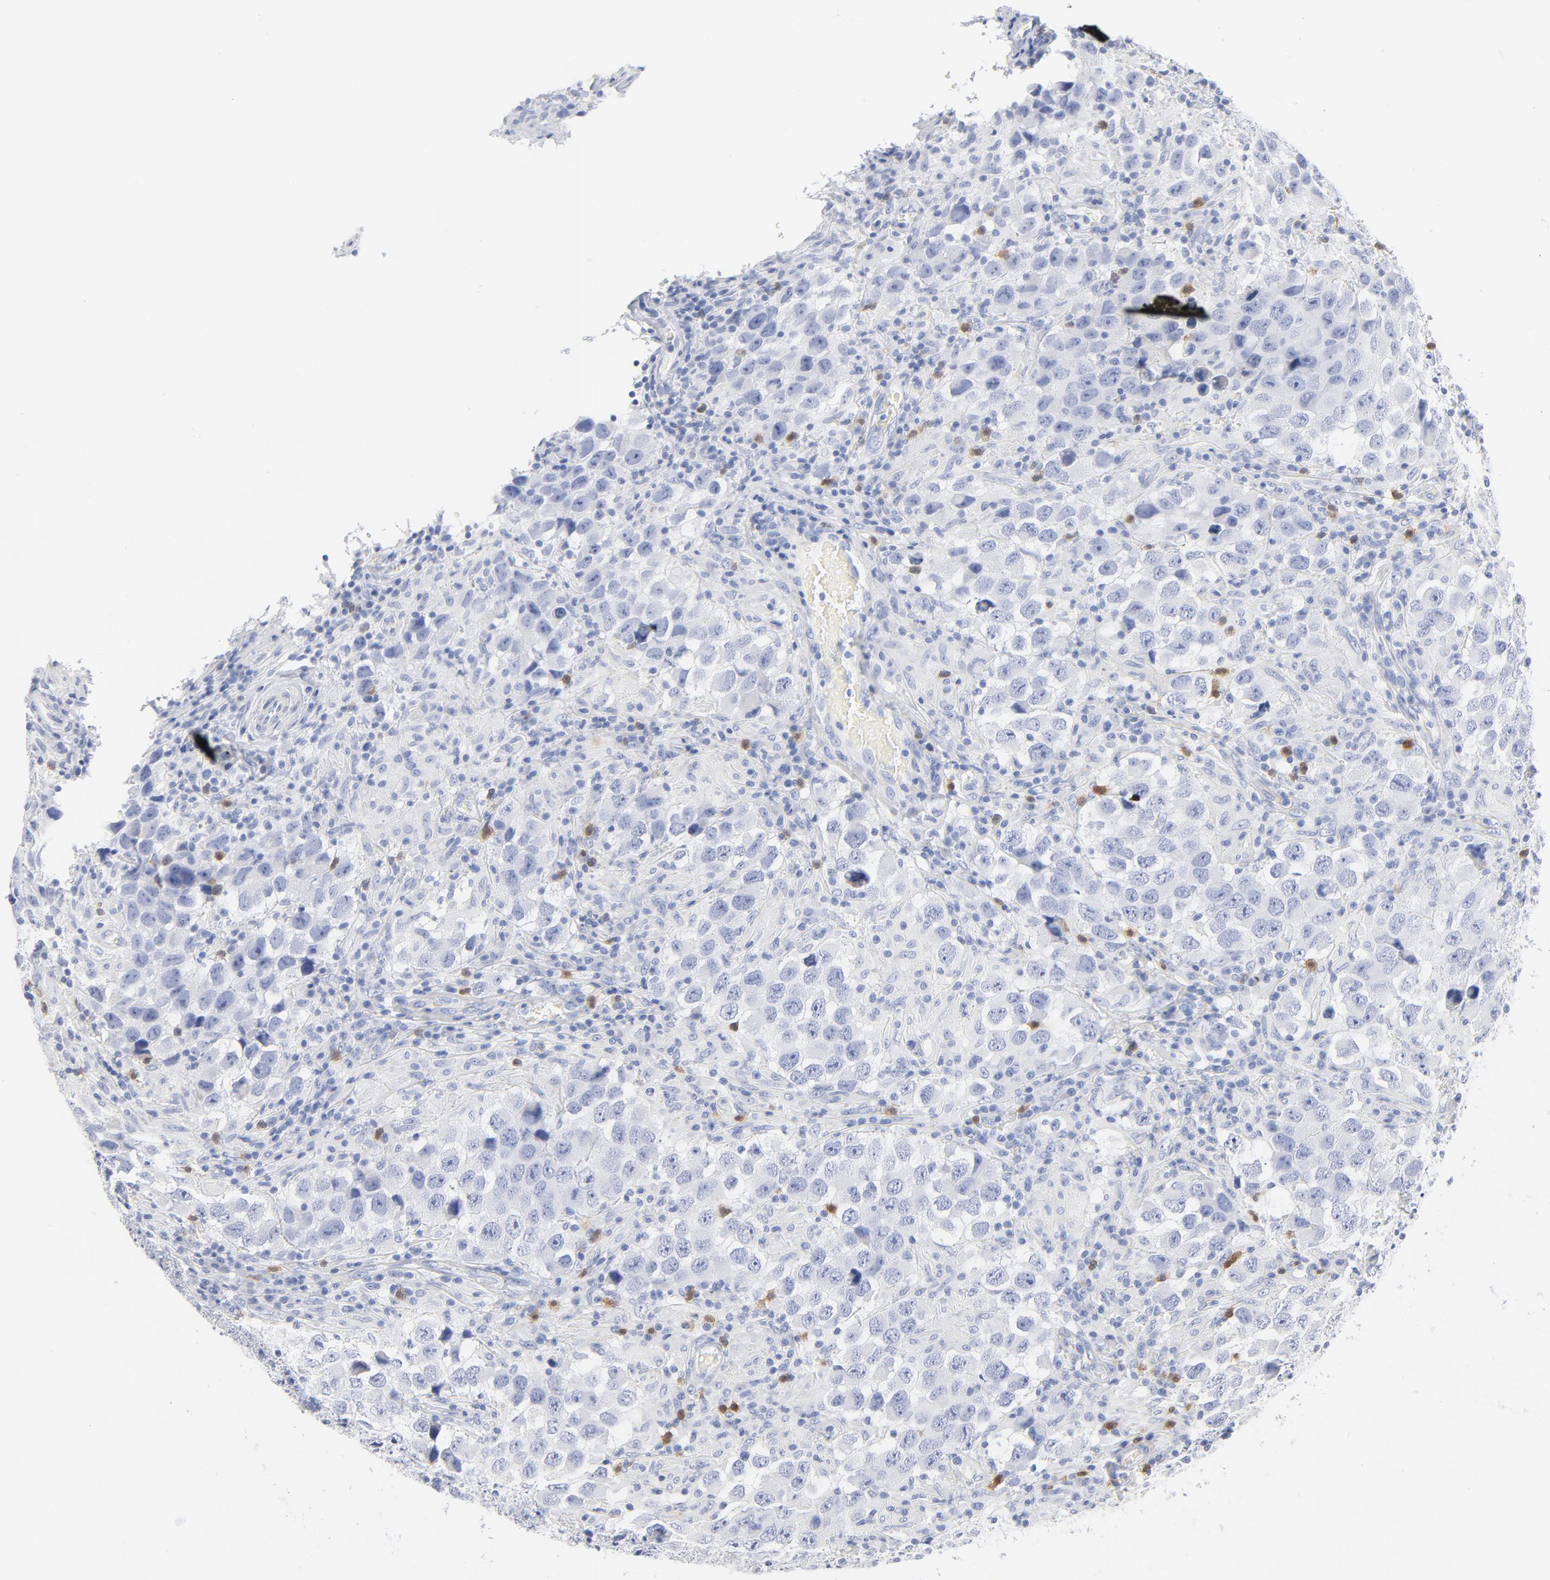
{"staining": {"intensity": "negative", "quantity": "none", "location": "none"}, "tissue": "testis cancer", "cell_type": "Tumor cells", "image_type": "cancer", "snomed": [{"axis": "morphology", "description": "Carcinoma, Embryonal, NOS"}, {"axis": "topography", "description": "Testis"}], "caption": "Tumor cells are negative for brown protein staining in testis embryonal carcinoma.", "gene": "AGTR1", "patient": {"sex": "male", "age": 21}}